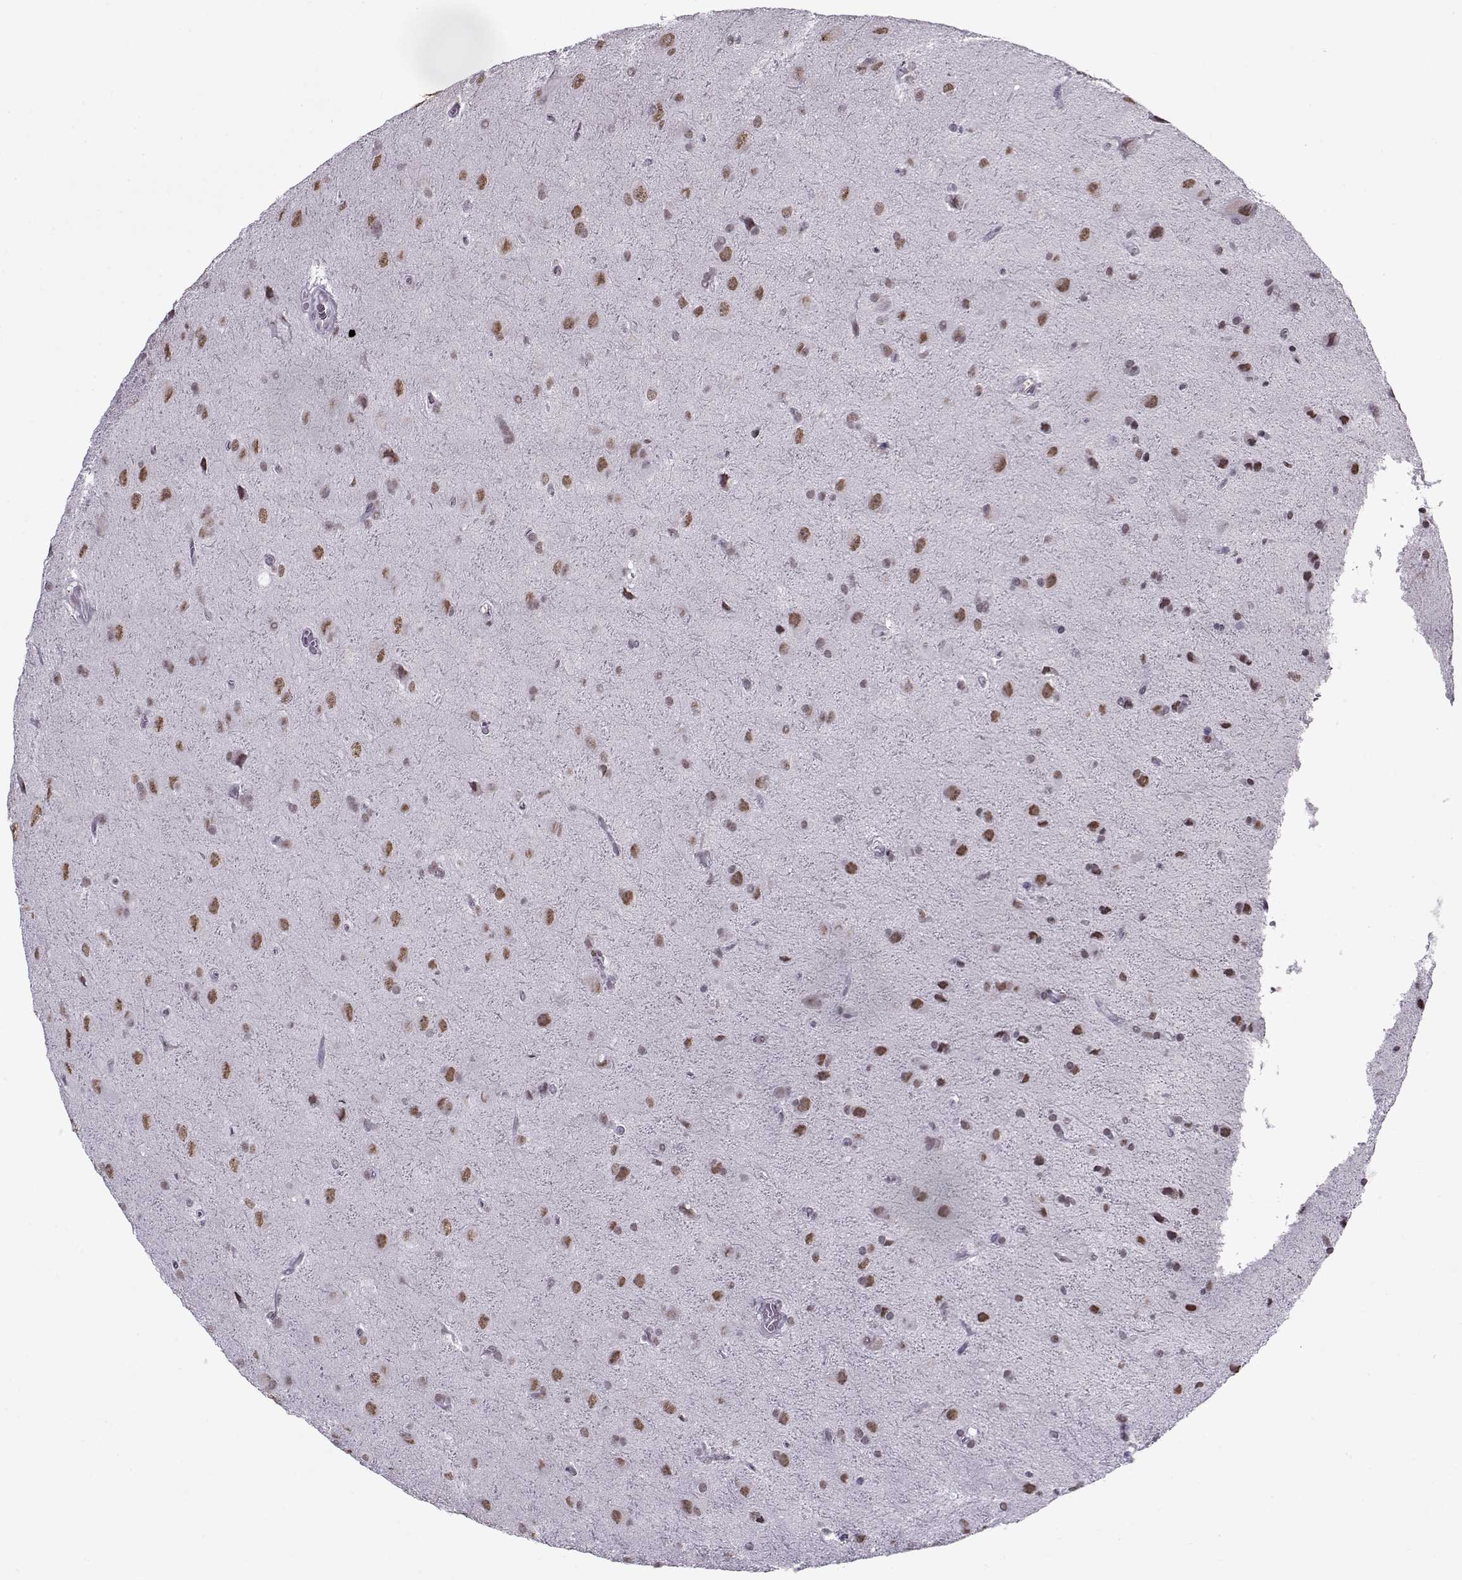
{"staining": {"intensity": "negative", "quantity": "none", "location": "none"}, "tissue": "glioma", "cell_type": "Tumor cells", "image_type": "cancer", "snomed": [{"axis": "morphology", "description": "Glioma, malignant, Low grade"}, {"axis": "topography", "description": "Brain"}], "caption": "Tumor cells are negative for protein expression in human glioma.", "gene": "PRMT8", "patient": {"sex": "male", "age": 58}}